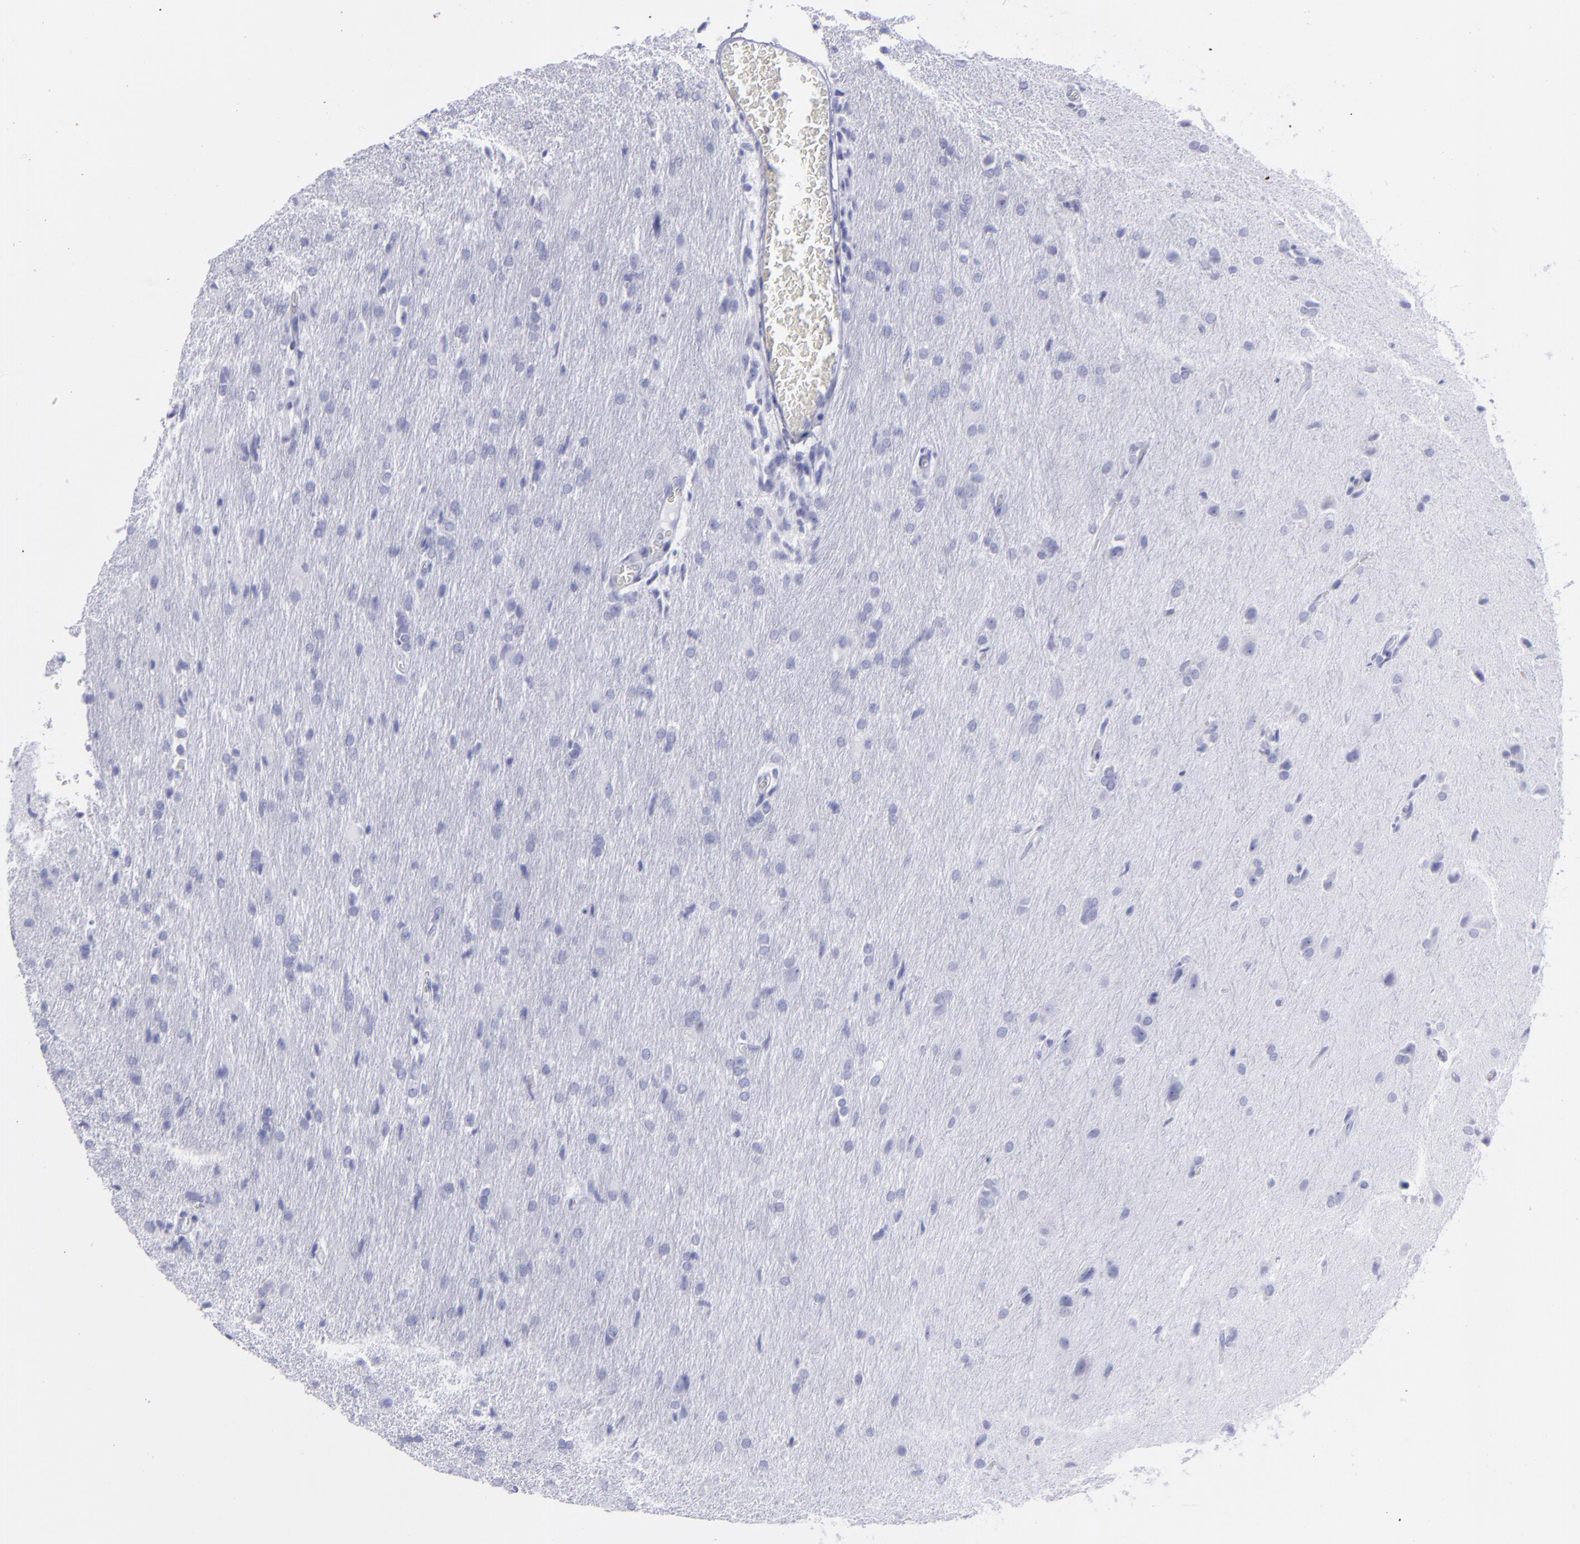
{"staining": {"intensity": "negative", "quantity": "none", "location": "none"}, "tissue": "glioma", "cell_type": "Tumor cells", "image_type": "cancer", "snomed": [{"axis": "morphology", "description": "Glioma, malignant, High grade"}, {"axis": "topography", "description": "Brain"}], "caption": "An image of glioma stained for a protein demonstrates no brown staining in tumor cells.", "gene": "SELPLG", "patient": {"sex": "male", "age": 68}}